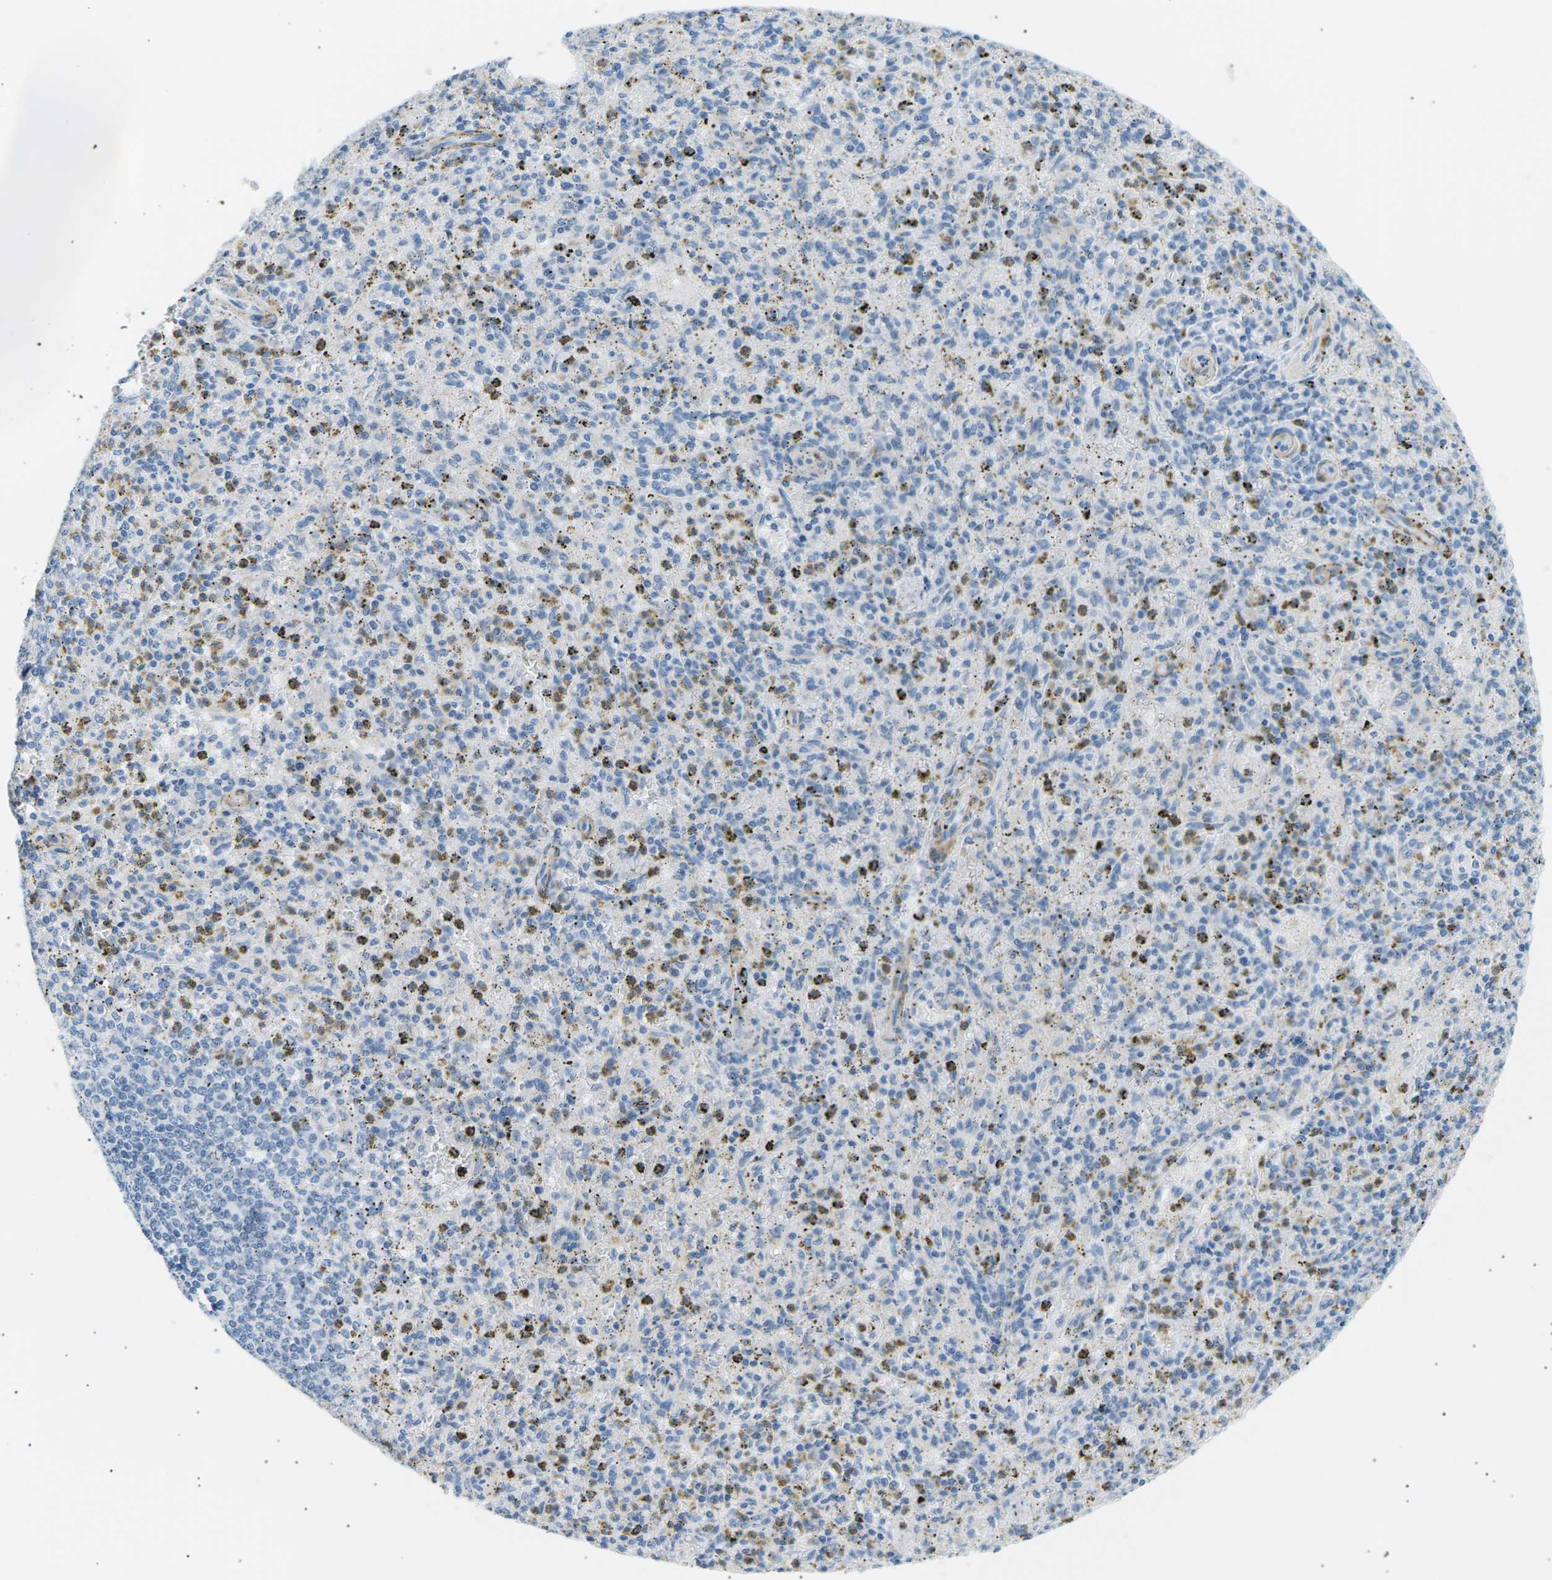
{"staining": {"intensity": "negative", "quantity": "none", "location": "none"}, "tissue": "spleen", "cell_type": "Cells in red pulp", "image_type": "normal", "snomed": [{"axis": "morphology", "description": "Normal tissue, NOS"}, {"axis": "topography", "description": "Spleen"}], "caption": "Immunohistochemical staining of normal spleen demonstrates no significant staining in cells in red pulp. (Immunohistochemistry, brightfield microscopy, high magnification).", "gene": "SEPTIN5", "patient": {"sex": "male", "age": 72}}